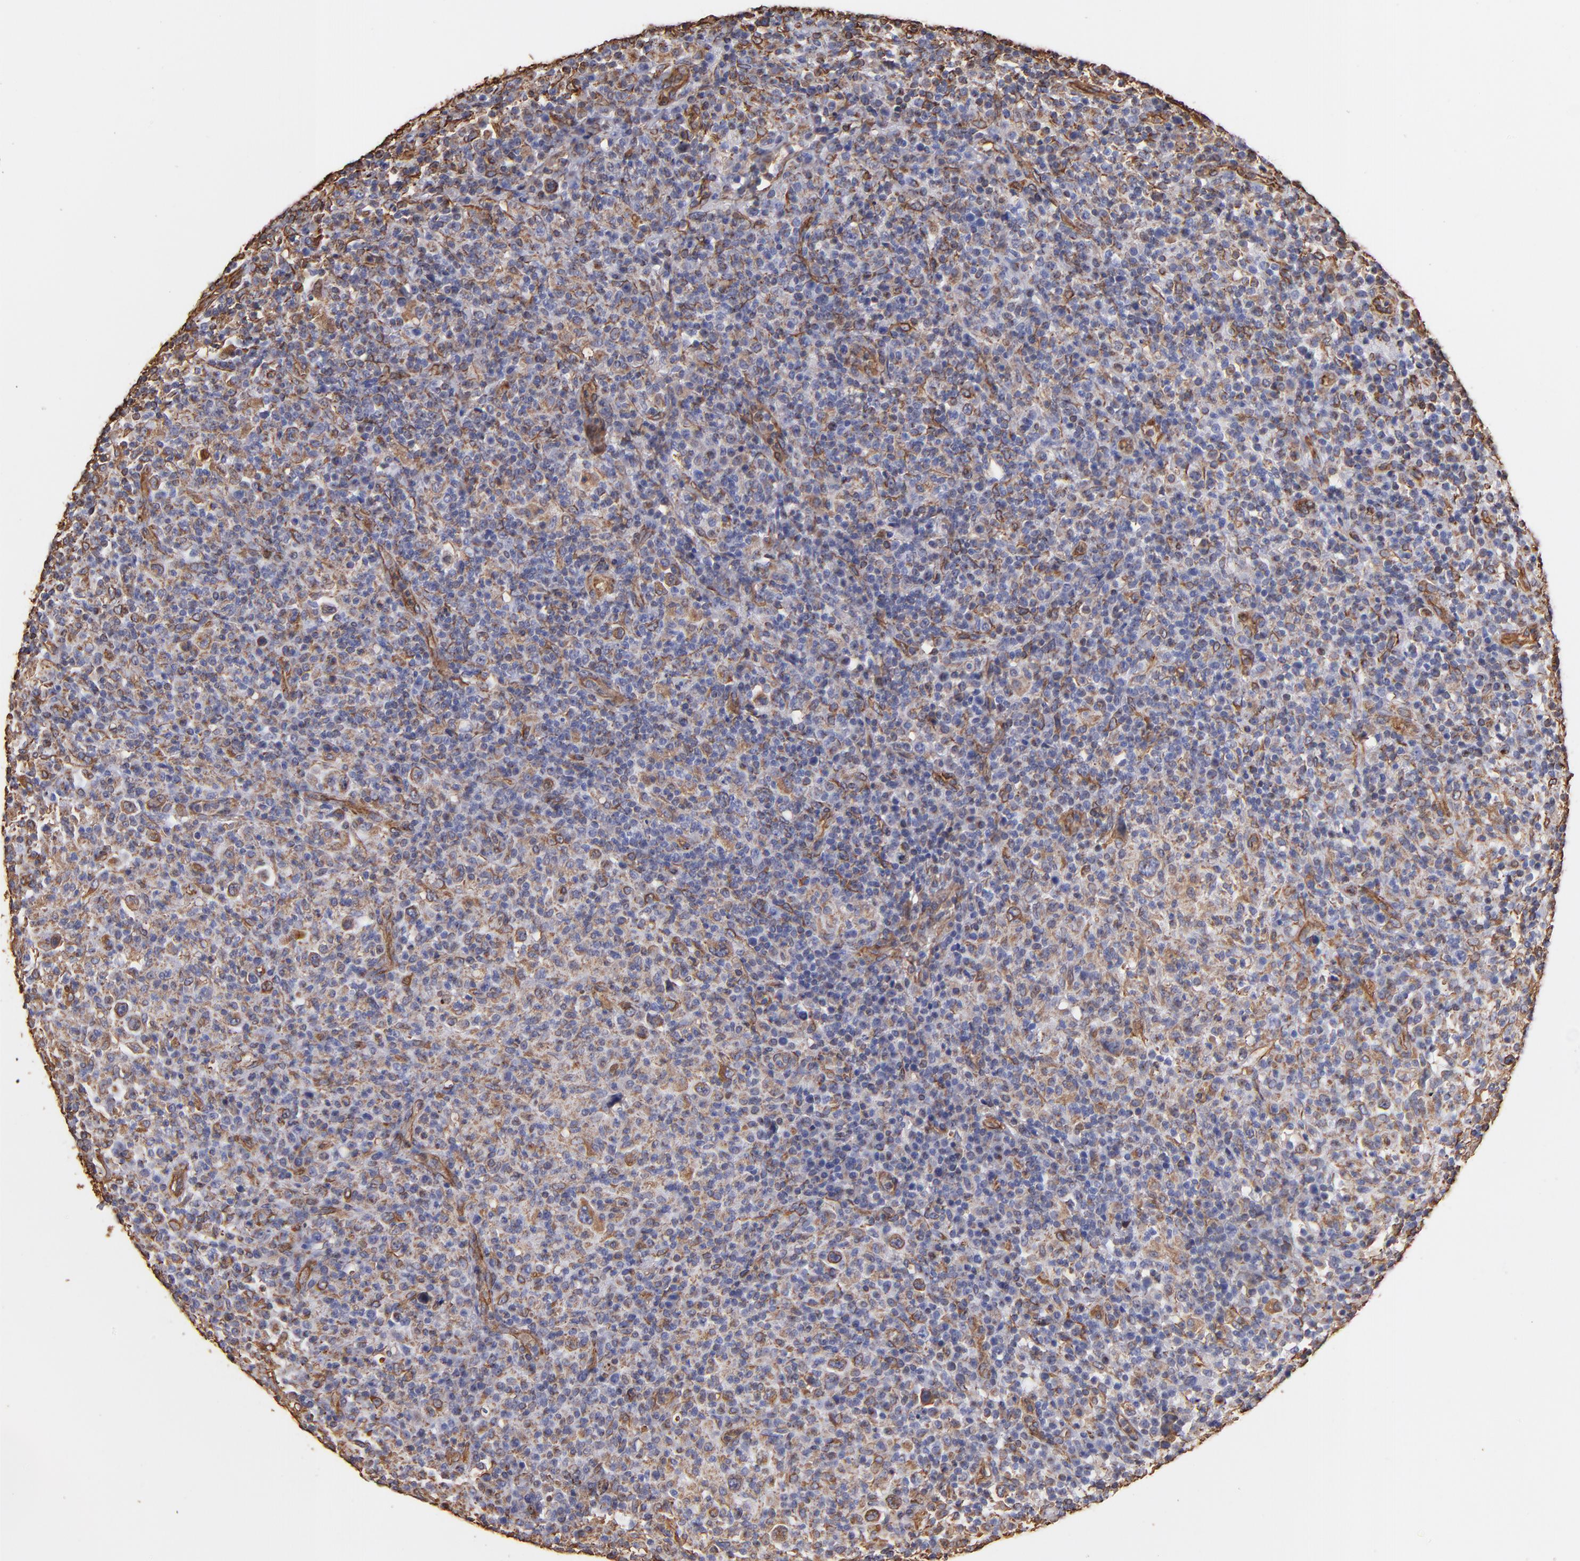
{"staining": {"intensity": "moderate", "quantity": ">75%", "location": "cytoplasmic/membranous"}, "tissue": "lymphoma", "cell_type": "Tumor cells", "image_type": "cancer", "snomed": [{"axis": "morphology", "description": "Hodgkin's disease, NOS"}, {"axis": "topography", "description": "Lymph node"}], "caption": "IHC staining of Hodgkin's disease, which demonstrates medium levels of moderate cytoplasmic/membranous staining in approximately >75% of tumor cells indicating moderate cytoplasmic/membranous protein expression. The staining was performed using DAB (3,3'-diaminobenzidine) (brown) for protein detection and nuclei were counterstained in hematoxylin (blue).", "gene": "VIM", "patient": {"sex": "male", "age": 65}}